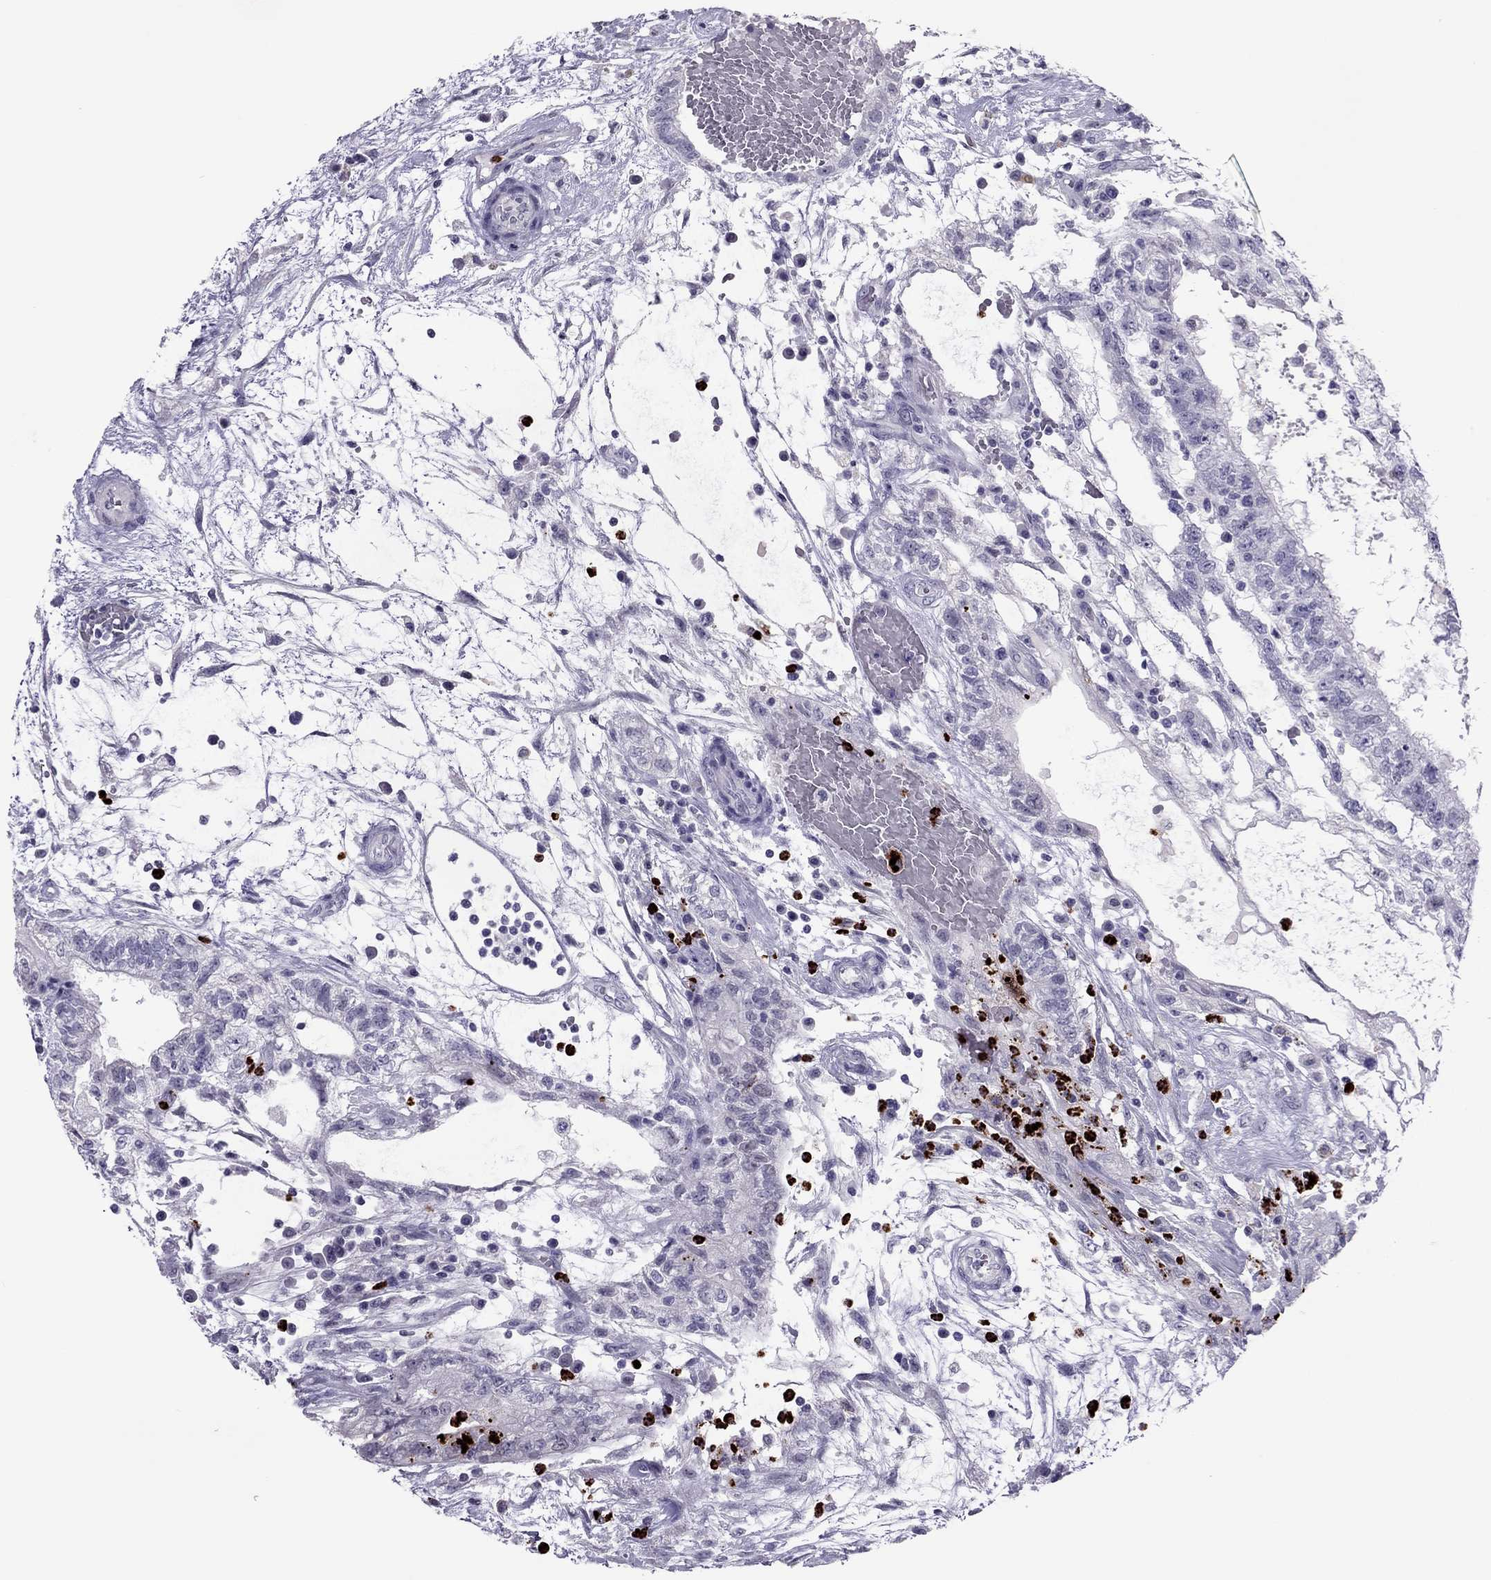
{"staining": {"intensity": "negative", "quantity": "none", "location": "none"}, "tissue": "testis cancer", "cell_type": "Tumor cells", "image_type": "cancer", "snomed": [{"axis": "morphology", "description": "Normal tissue, NOS"}, {"axis": "morphology", "description": "Carcinoma, Embryonal, NOS"}, {"axis": "topography", "description": "Testis"}, {"axis": "topography", "description": "Epididymis"}], "caption": "Immunohistochemistry histopathology image of embryonal carcinoma (testis) stained for a protein (brown), which exhibits no positivity in tumor cells. (DAB (3,3'-diaminobenzidine) immunohistochemistry with hematoxylin counter stain).", "gene": "CCL27", "patient": {"sex": "male", "age": 32}}